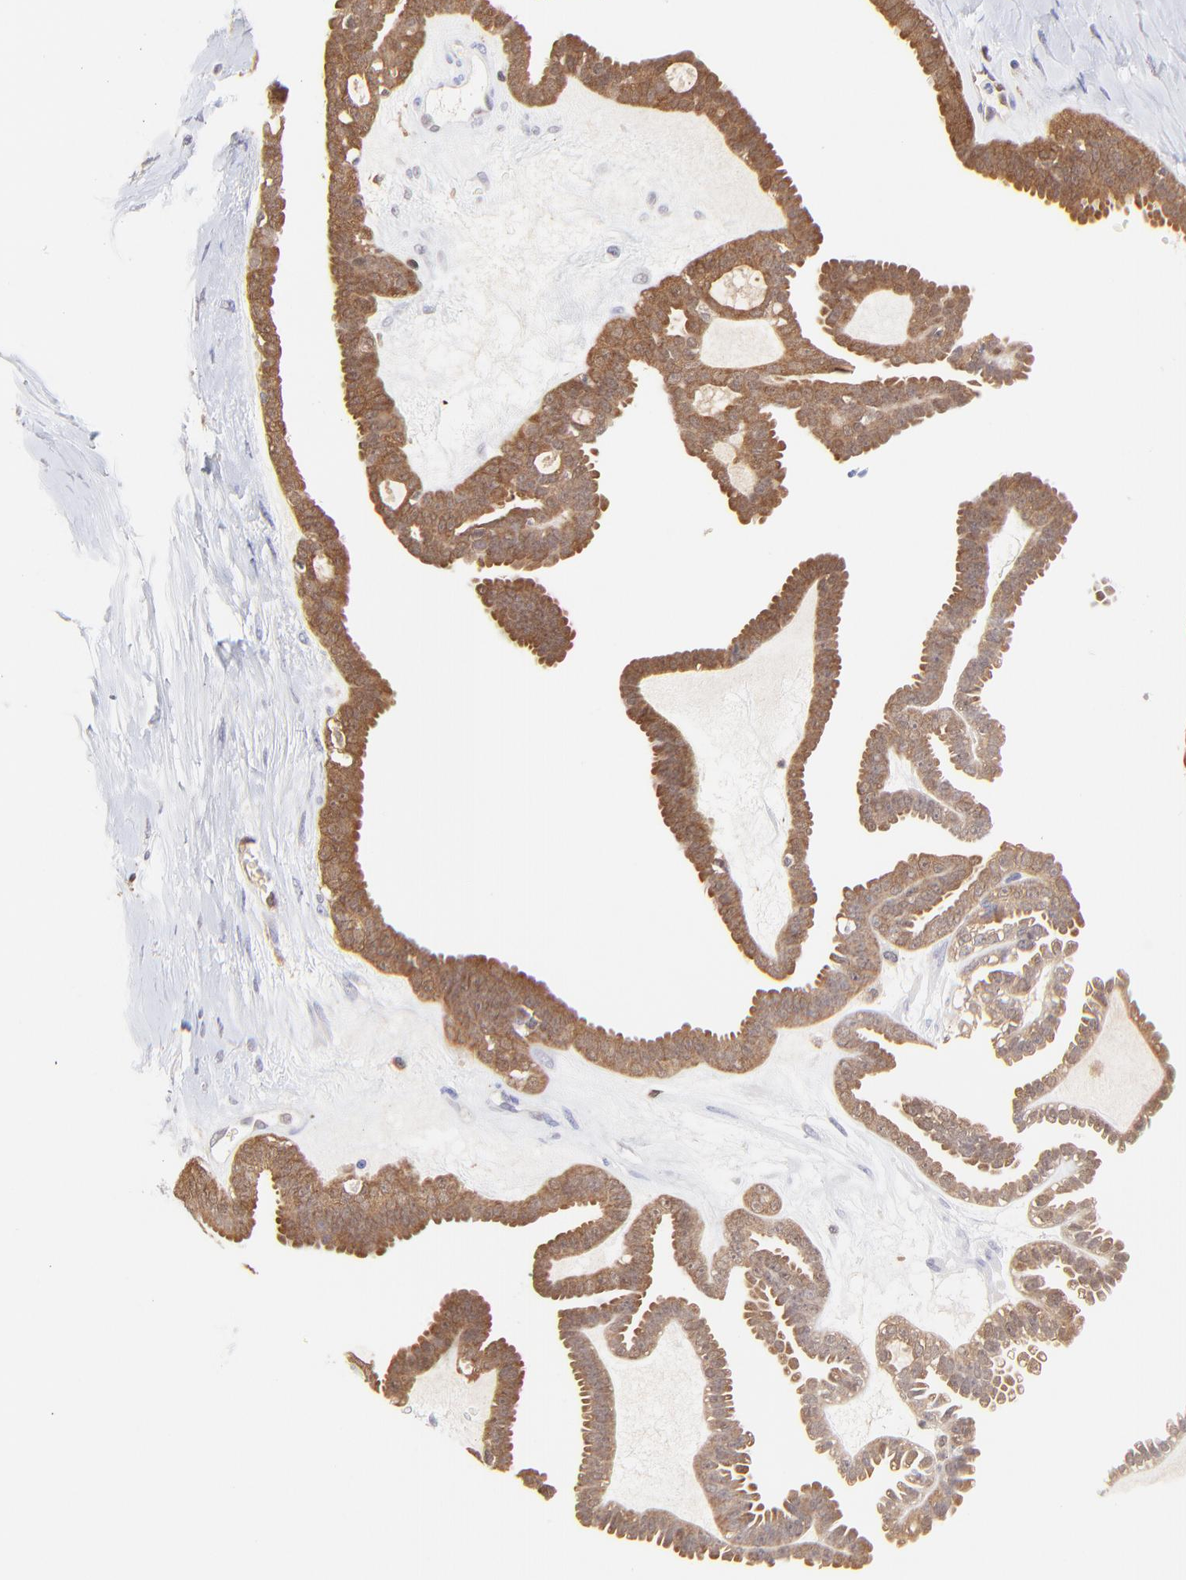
{"staining": {"intensity": "moderate", "quantity": ">75%", "location": "cytoplasmic/membranous"}, "tissue": "ovarian cancer", "cell_type": "Tumor cells", "image_type": "cancer", "snomed": [{"axis": "morphology", "description": "Cystadenocarcinoma, serous, NOS"}, {"axis": "topography", "description": "Ovary"}], "caption": "A brown stain highlights moderate cytoplasmic/membranous staining of a protein in serous cystadenocarcinoma (ovarian) tumor cells.", "gene": "HYAL1", "patient": {"sex": "female", "age": 71}}